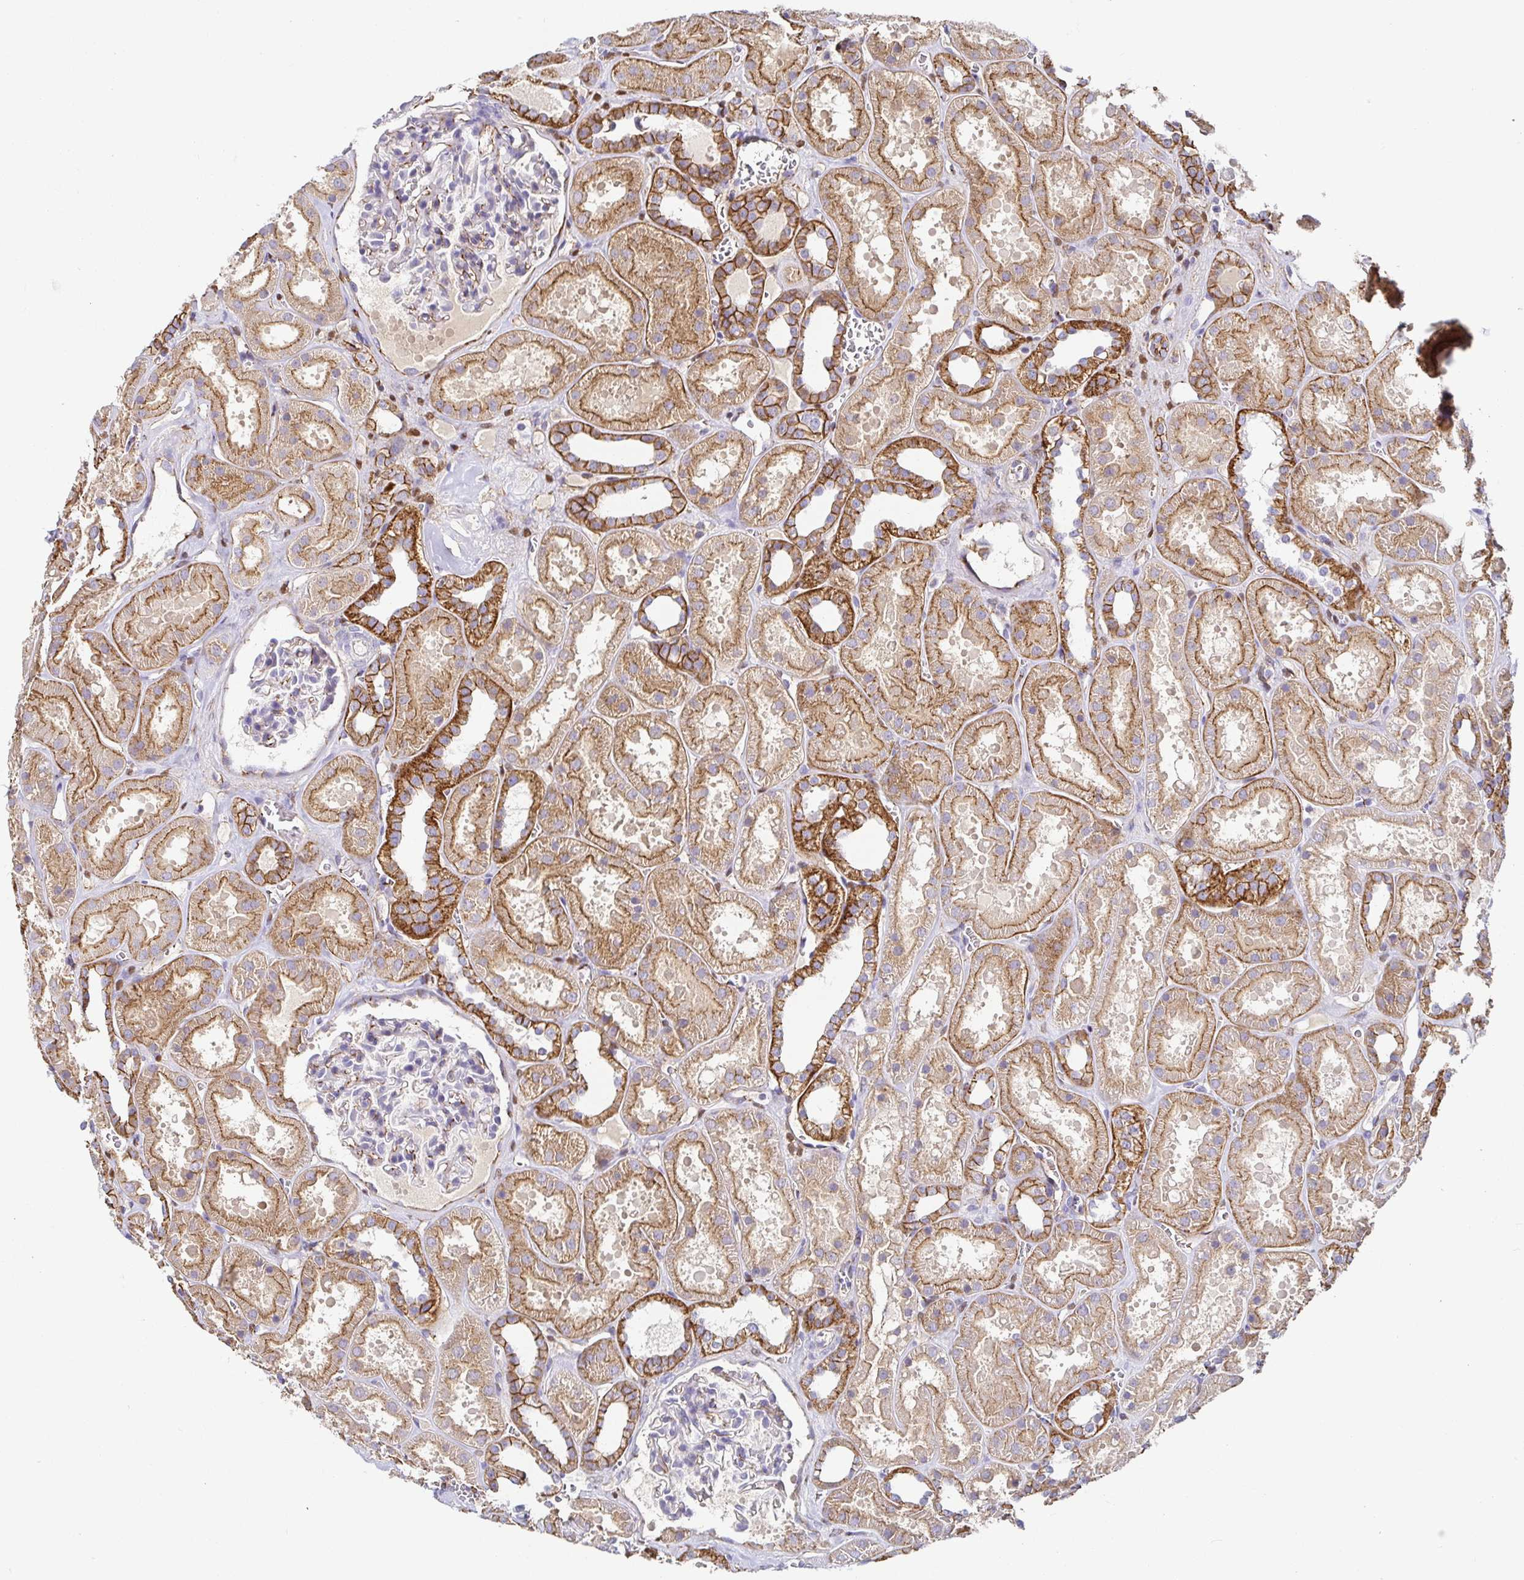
{"staining": {"intensity": "weak", "quantity": "<25%", "location": "cytoplasmic/membranous"}, "tissue": "kidney", "cell_type": "Cells in glomeruli", "image_type": "normal", "snomed": [{"axis": "morphology", "description": "Normal tissue, NOS"}, {"axis": "topography", "description": "Kidney"}], "caption": "Immunohistochemistry micrograph of unremarkable kidney: kidney stained with DAB (3,3'-diaminobenzidine) demonstrates no significant protein expression in cells in glomeruli.", "gene": "PIWIL3", "patient": {"sex": "female", "age": 41}}